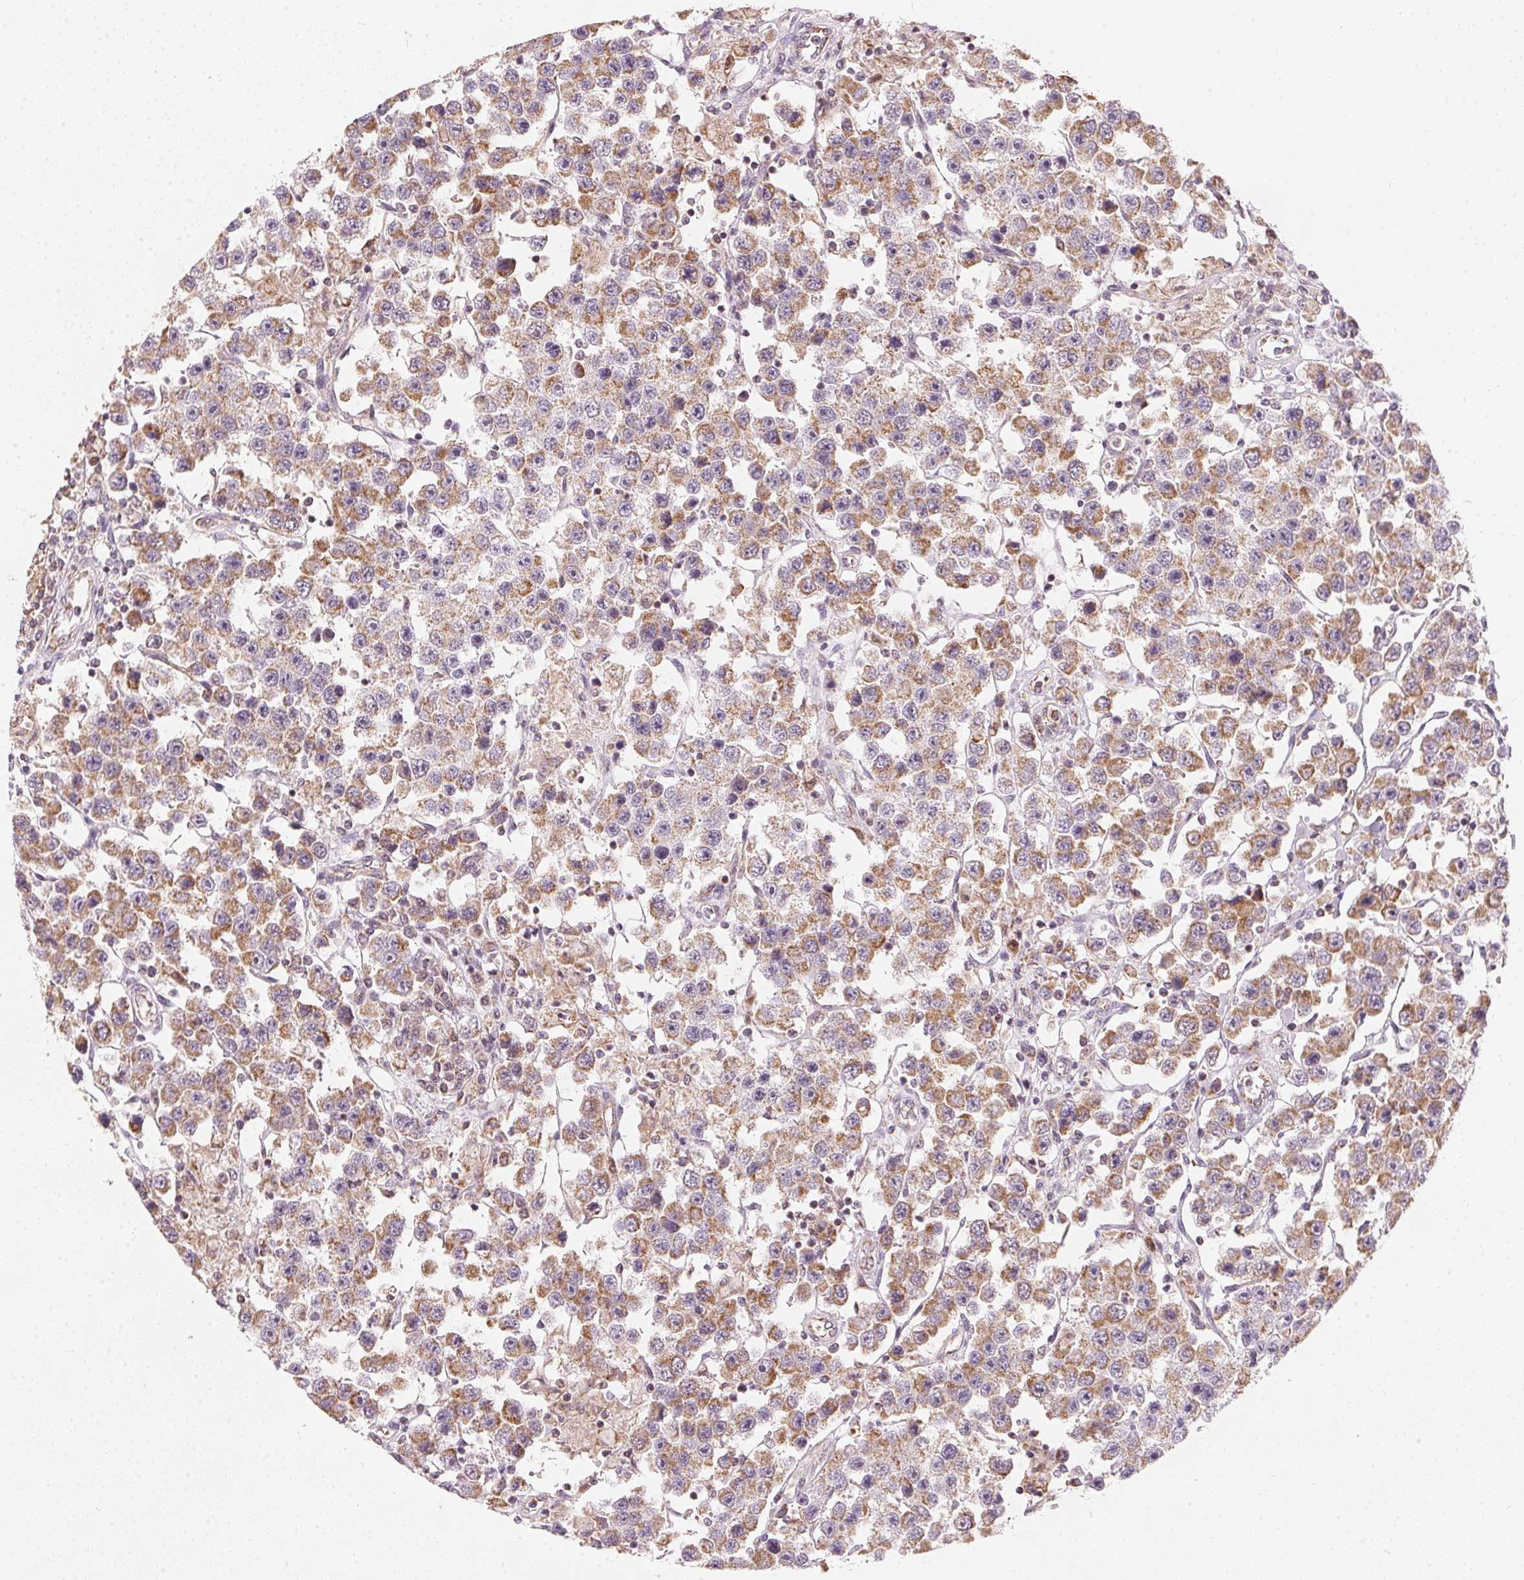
{"staining": {"intensity": "moderate", "quantity": ">75%", "location": "cytoplasmic/membranous"}, "tissue": "testis cancer", "cell_type": "Tumor cells", "image_type": "cancer", "snomed": [{"axis": "morphology", "description": "Seminoma, NOS"}, {"axis": "topography", "description": "Testis"}], "caption": "Immunohistochemistry (IHC) image of neoplastic tissue: testis cancer (seminoma) stained using immunohistochemistry displays medium levels of moderate protein expression localized specifically in the cytoplasmic/membranous of tumor cells, appearing as a cytoplasmic/membranous brown color.", "gene": "COQ7", "patient": {"sex": "male", "age": 45}}